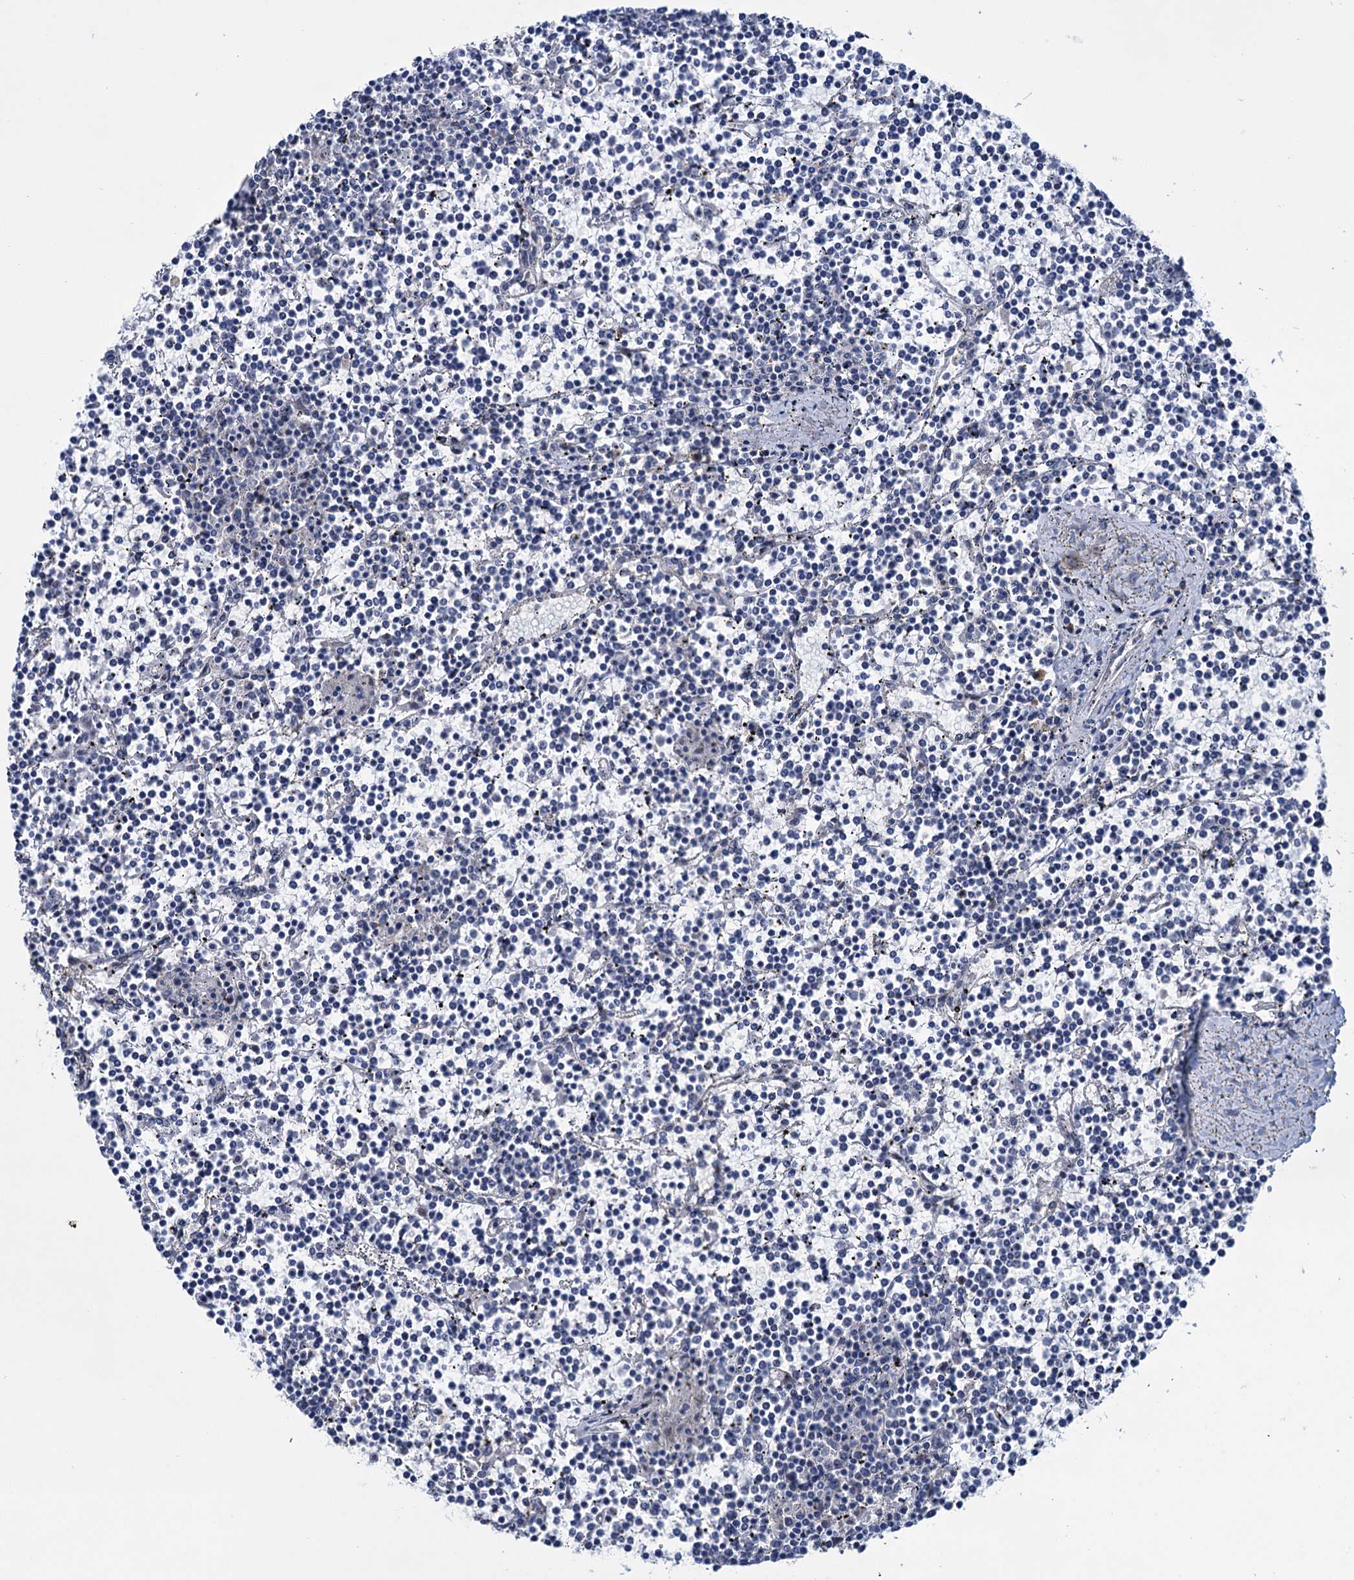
{"staining": {"intensity": "negative", "quantity": "none", "location": "none"}, "tissue": "lymphoma", "cell_type": "Tumor cells", "image_type": "cancer", "snomed": [{"axis": "morphology", "description": "Malignant lymphoma, non-Hodgkin's type, Low grade"}, {"axis": "topography", "description": "Spleen"}], "caption": "There is no significant positivity in tumor cells of lymphoma.", "gene": "EYA4", "patient": {"sex": "female", "age": 19}}